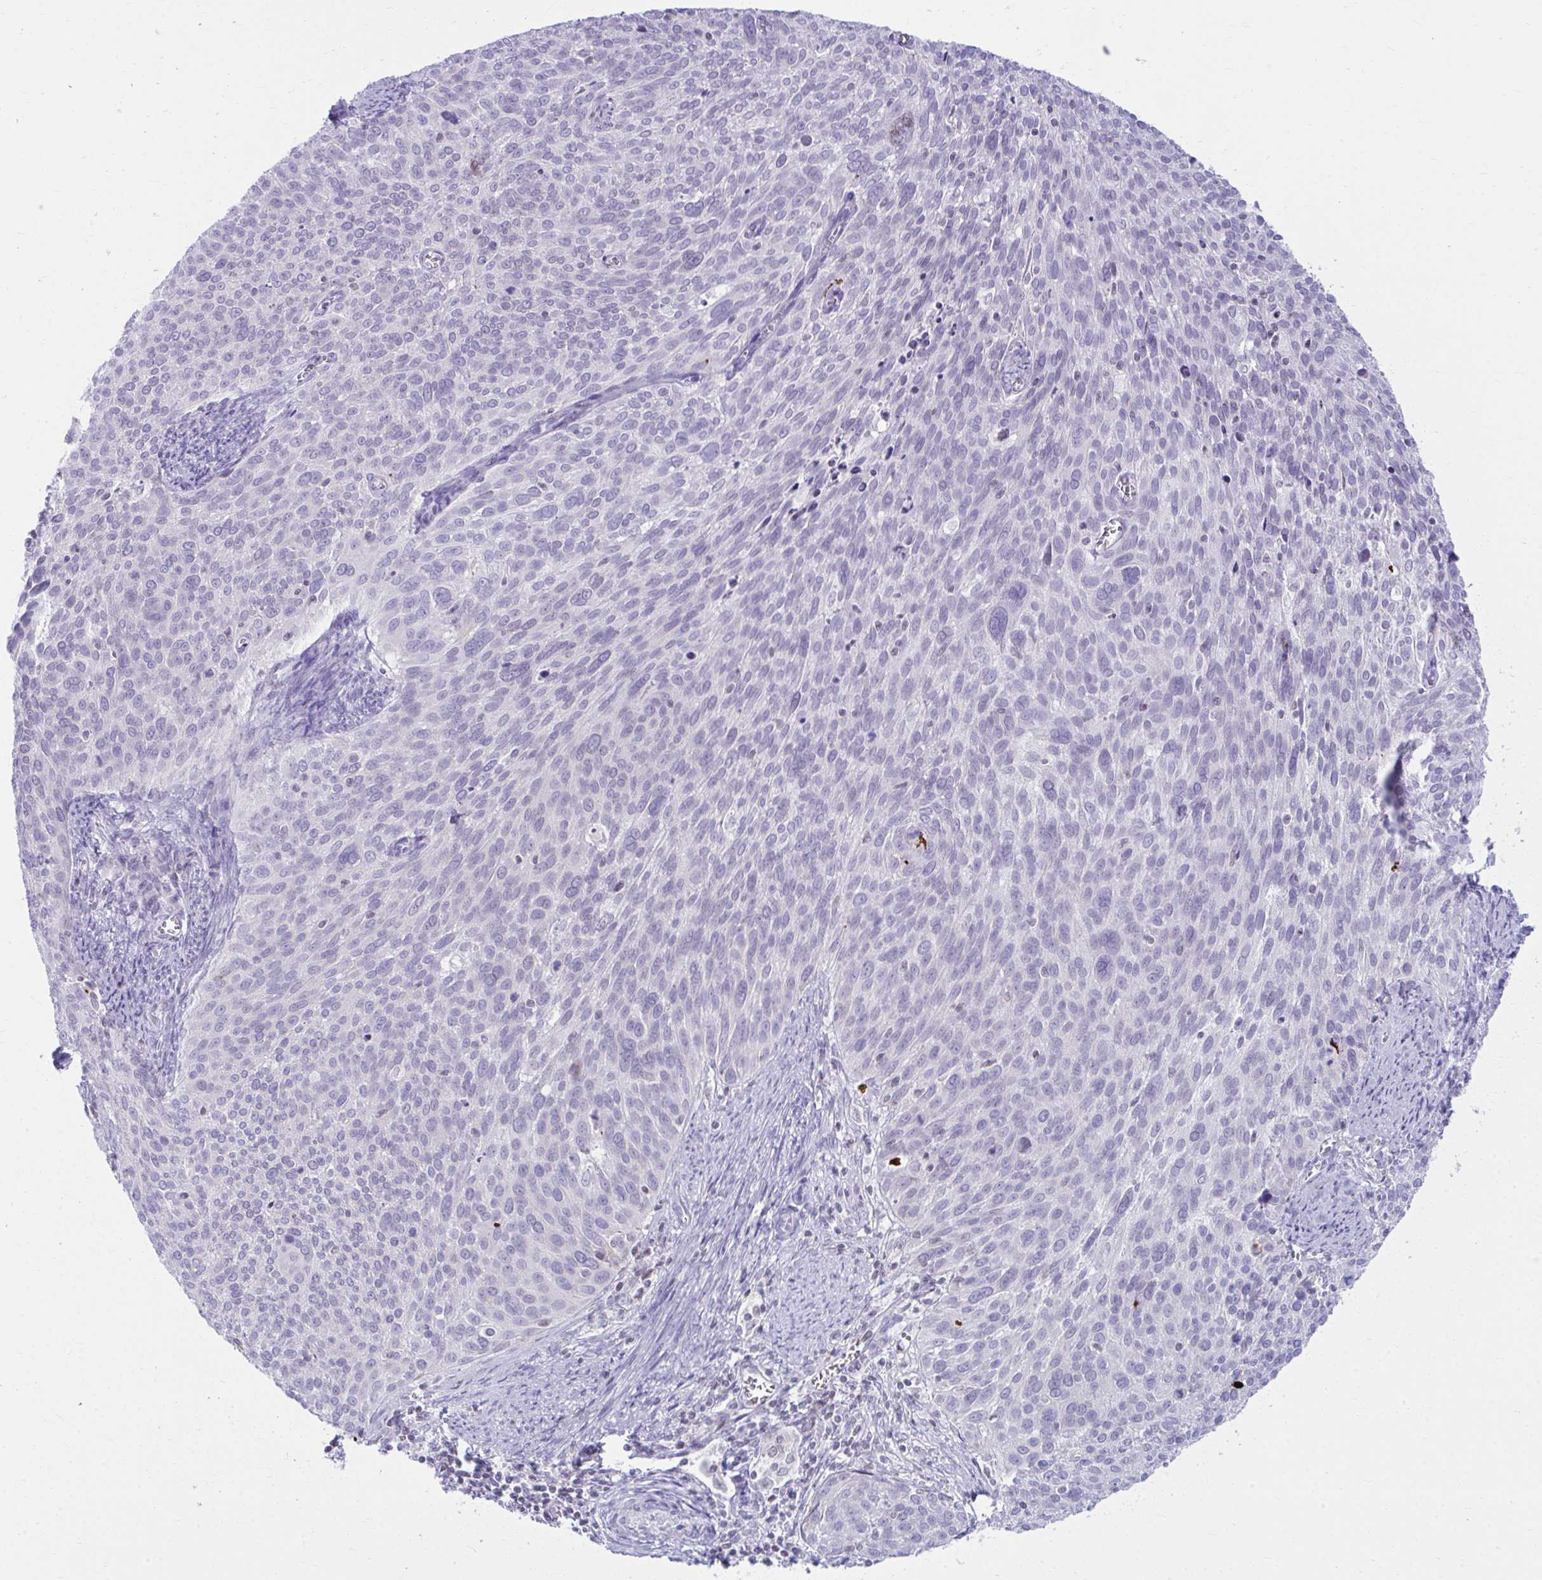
{"staining": {"intensity": "negative", "quantity": "none", "location": "none"}, "tissue": "cervical cancer", "cell_type": "Tumor cells", "image_type": "cancer", "snomed": [{"axis": "morphology", "description": "Squamous cell carcinoma, NOS"}, {"axis": "topography", "description": "Cervix"}], "caption": "Immunohistochemistry (IHC) histopathology image of human cervical cancer (squamous cell carcinoma) stained for a protein (brown), which displays no positivity in tumor cells. (Immunohistochemistry, brightfield microscopy, high magnification).", "gene": "OR7A5", "patient": {"sex": "female", "age": 39}}